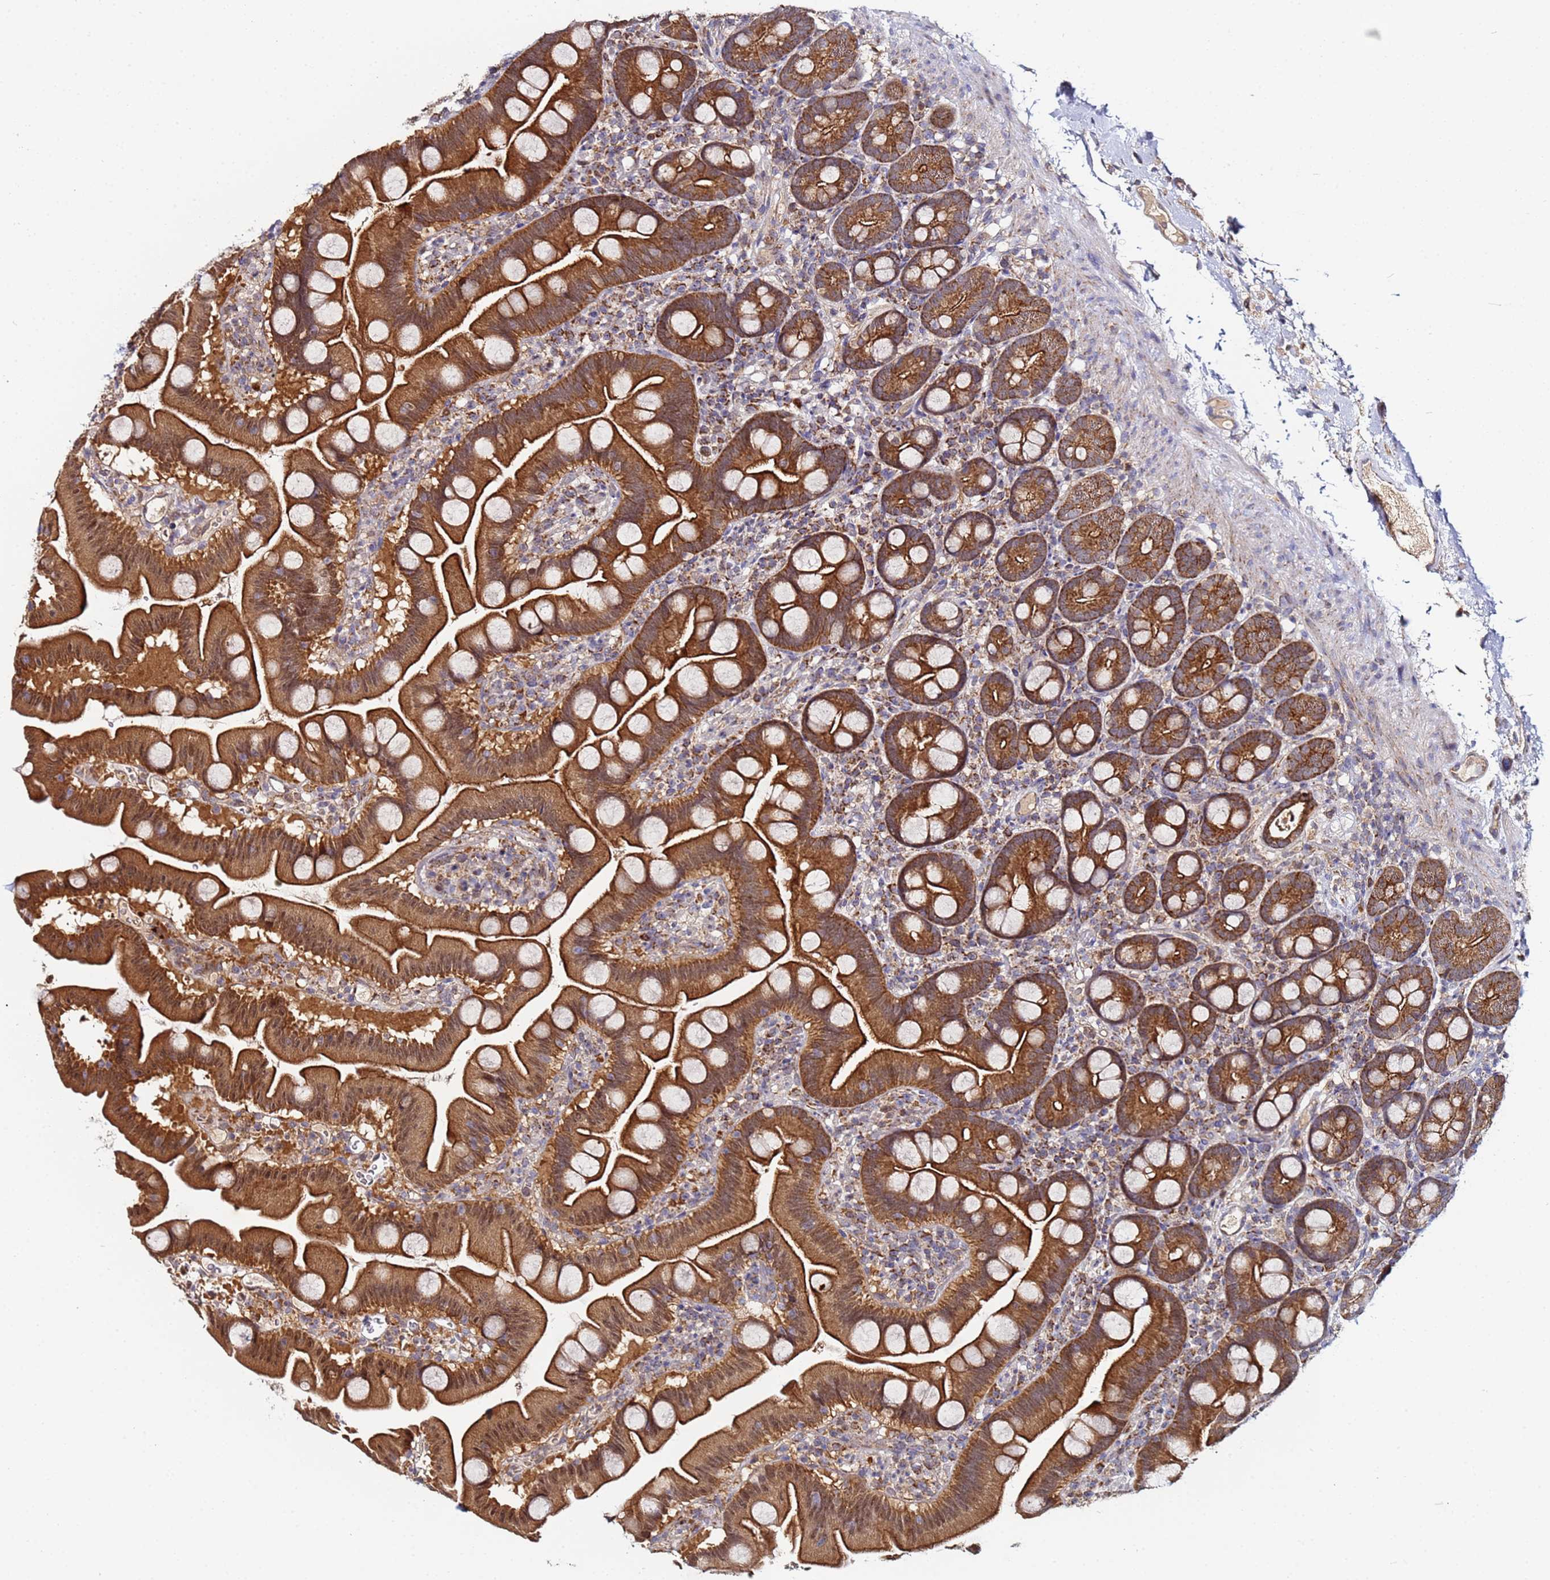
{"staining": {"intensity": "moderate", "quantity": ">75%", "location": "cytoplasmic/membranous,nuclear"}, "tissue": "small intestine", "cell_type": "Glandular cells", "image_type": "normal", "snomed": [{"axis": "morphology", "description": "Normal tissue, NOS"}, {"axis": "topography", "description": "Small intestine"}], "caption": "Immunohistochemical staining of normal small intestine demonstrates >75% levels of moderate cytoplasmic/membranous,nuclear protein staining in approximately >75% of glandular cells.", "gene": "CCDC127", "patient": {"sex": "female", "age": 68}}